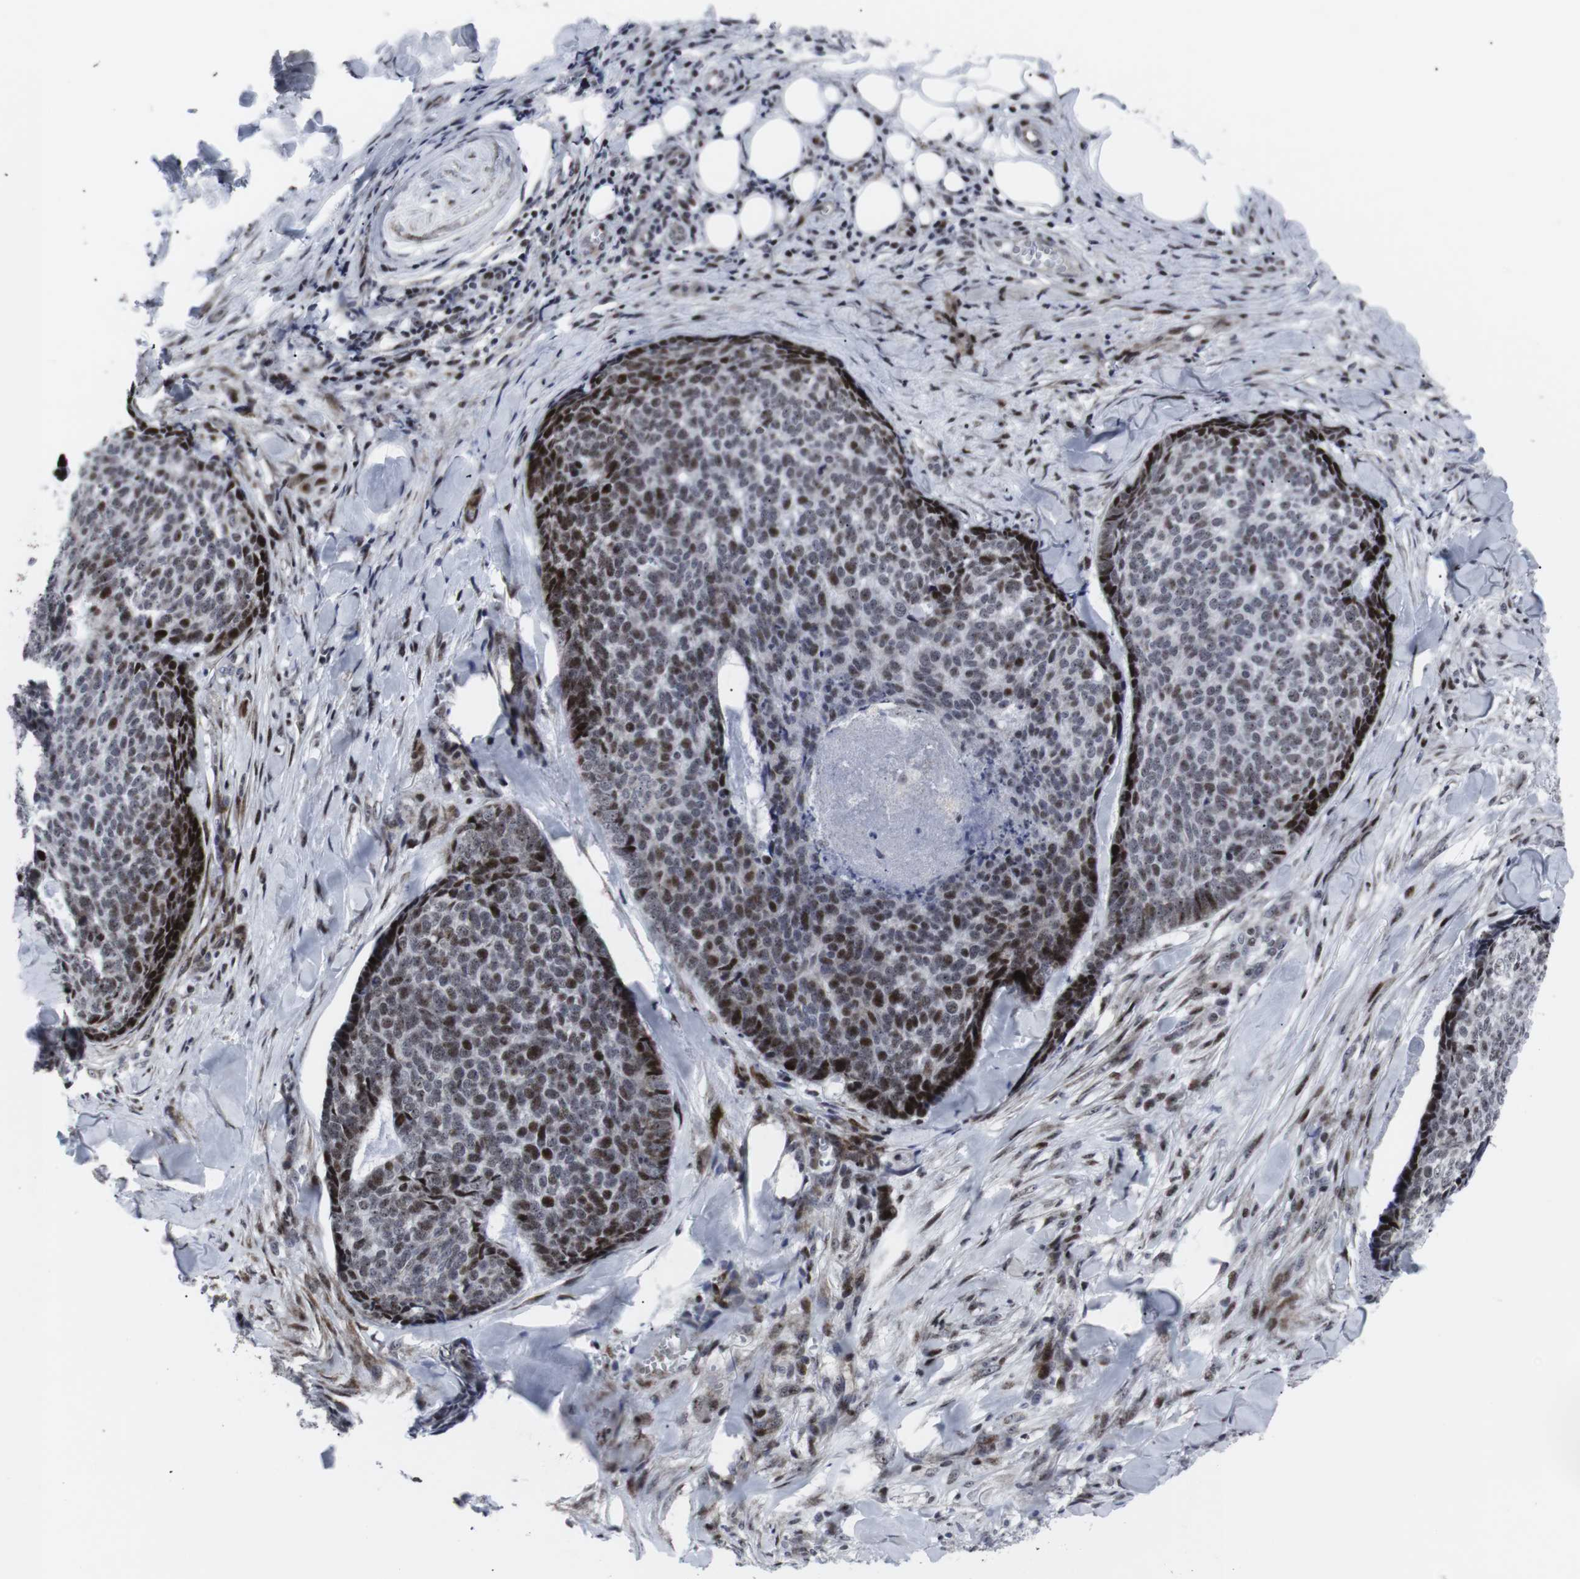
{"staining": {"intensity": "strong", "quantity": "25%-75%", "location": "nuclear"}, "tissue": "skin cancer", "cell_type": "Tumor cells", "image_type": "cancer", "snomed": [{"axis": "morphology", "description": "Basal cell carcinoma"}, {"axis": "topography", "description": "Skin"}], "caption": "IHC micrograph of human skin cancer (basal cell carcinoma) stained for a protein (brown), which displays high levels of strong nuclear staining in about 25%-75% of tumor cells.", "gene": "MLH1", "patient": {"sex": "male", "age": 84}}